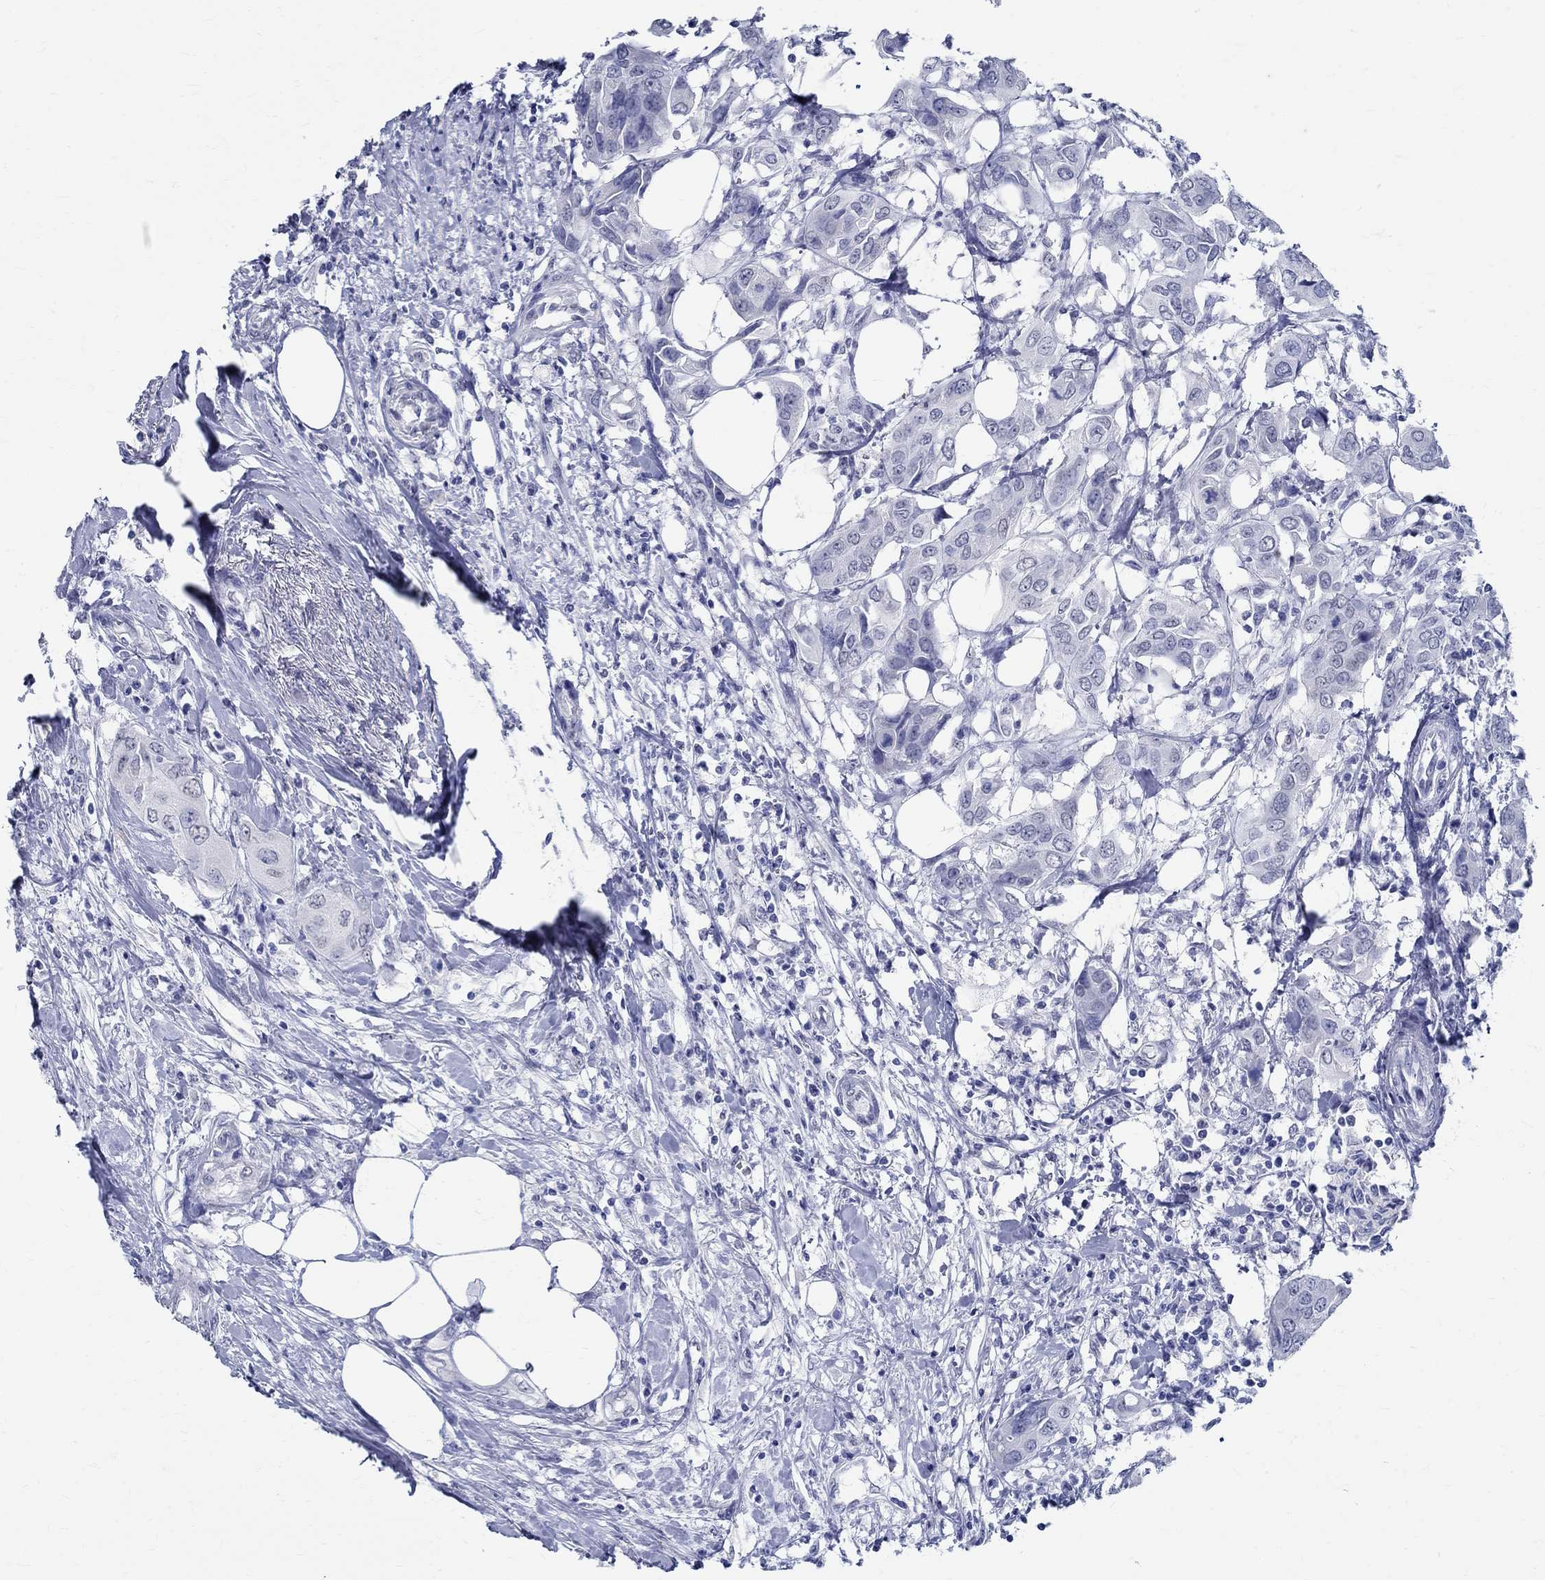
{"staining": {"intensity": "negative", "quantity": "none", "location": "none"}, "tissue": "urothelial cancer", "cell_type": "Tumor cells", "image_type": "cancer", "snomed": [{"axis": "morphology", "description": "Urothelial carcinoma, NOS"}, {"axis": "morphology", "description": "Urothelial carcinoma, High grade"}, {"axis": "topography", "description": "Urinary bladder"}], "caption": "This is a image of IHC staining of transitional cell carcinoma, which shows no positivity in tumor cells.", "gene": "TSPAN16", "patient": {"sex": "male", "age": 63}}